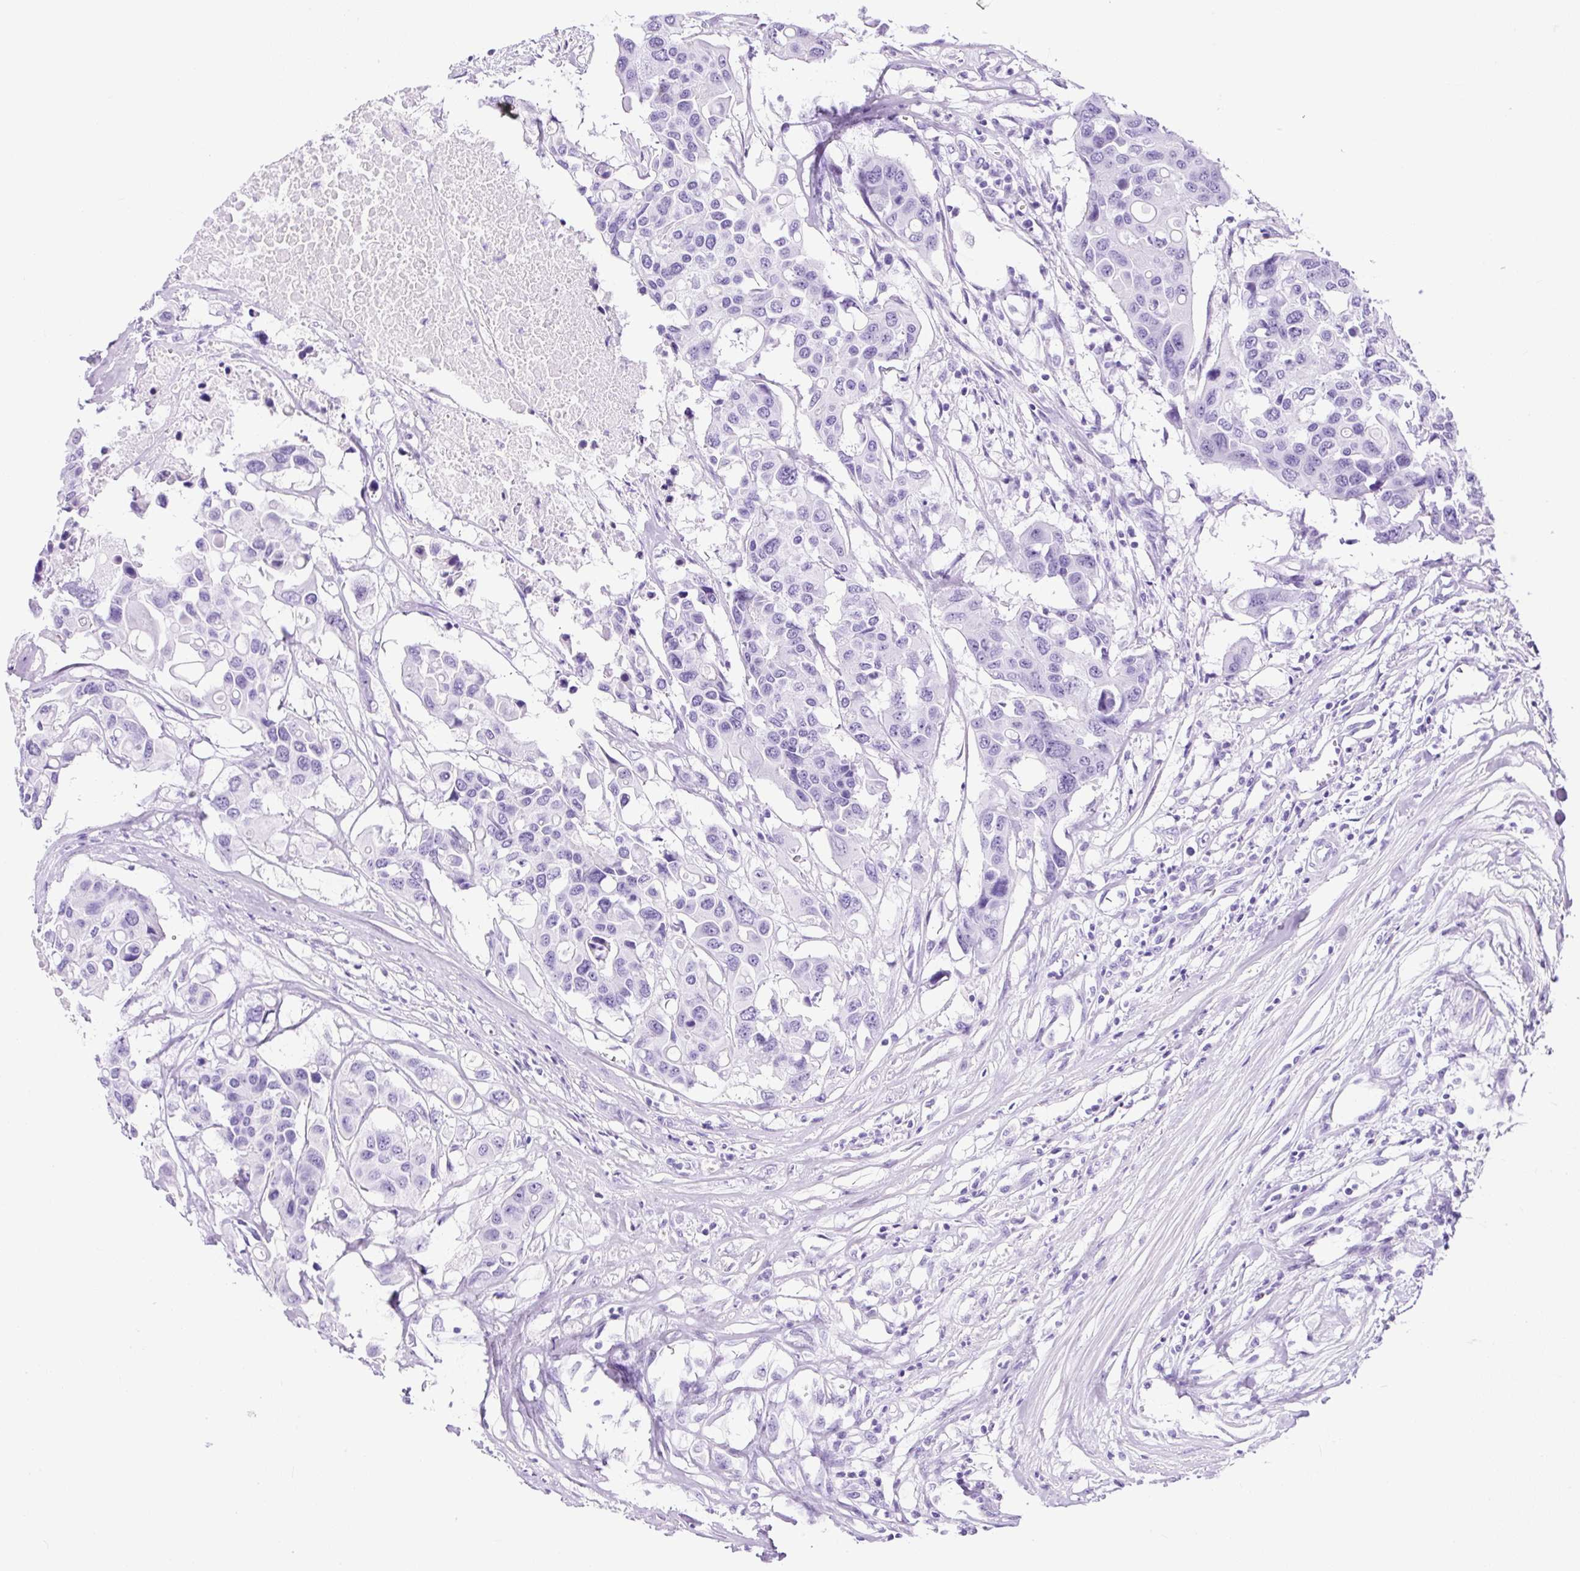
{"staining": {"intensity": "negative", "quantity": "none", "location": "none"}, "tissue": "colorectal cancer", "cell_type": "Tumor cells", "image_type": "cancer", "snomed": [{"axis": "morphology", "description": "Adenocarcinoma, NOS"}, {"axis": "topography", "description": "Colon"}], "caption": "The histopathology image demonstrates no significant staining in tumor cells of colorectal adenocarcinoma.", "gene": "PDIA2", "patient": {"sex": "male", "age": 77}}